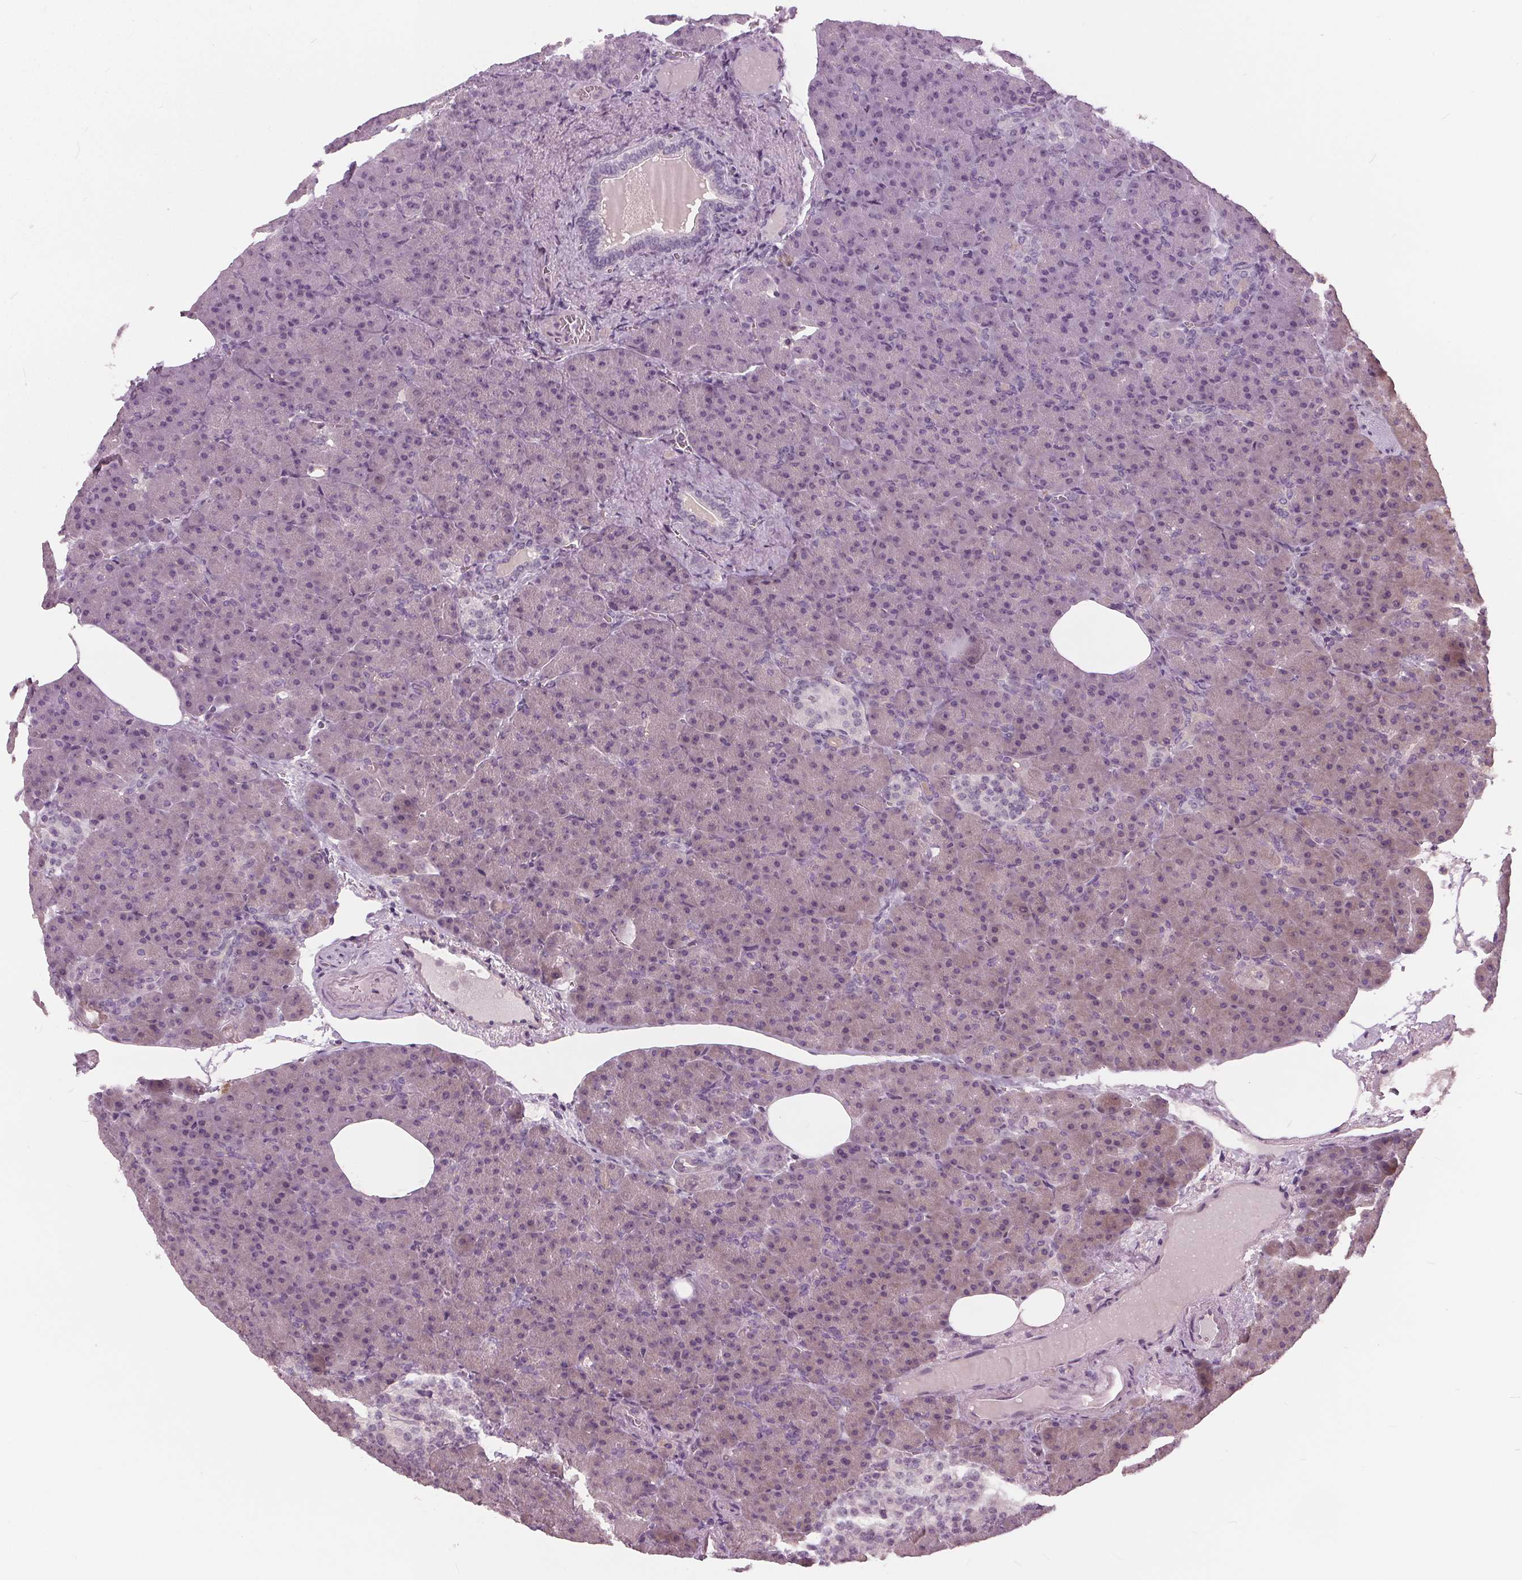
{"staining": {"intensity": "negative", "quantity": "none", "location": "none"}, "tissue": "pancreas", "cell_type": "Exocrine glandular cells", "image_type": "normal", "snomed": [{"axis": "morphology", "description": "Normal tissue, NOS"}, {"axis": "topography", "description": "Pancreas"}], "caption": "Unremarkable pancreas was stained to show a protein in brown. There is no significant staining in exocrine glandular cells.", "gene": "KLK13", "patient": {"sex": "female", "age": 74}}